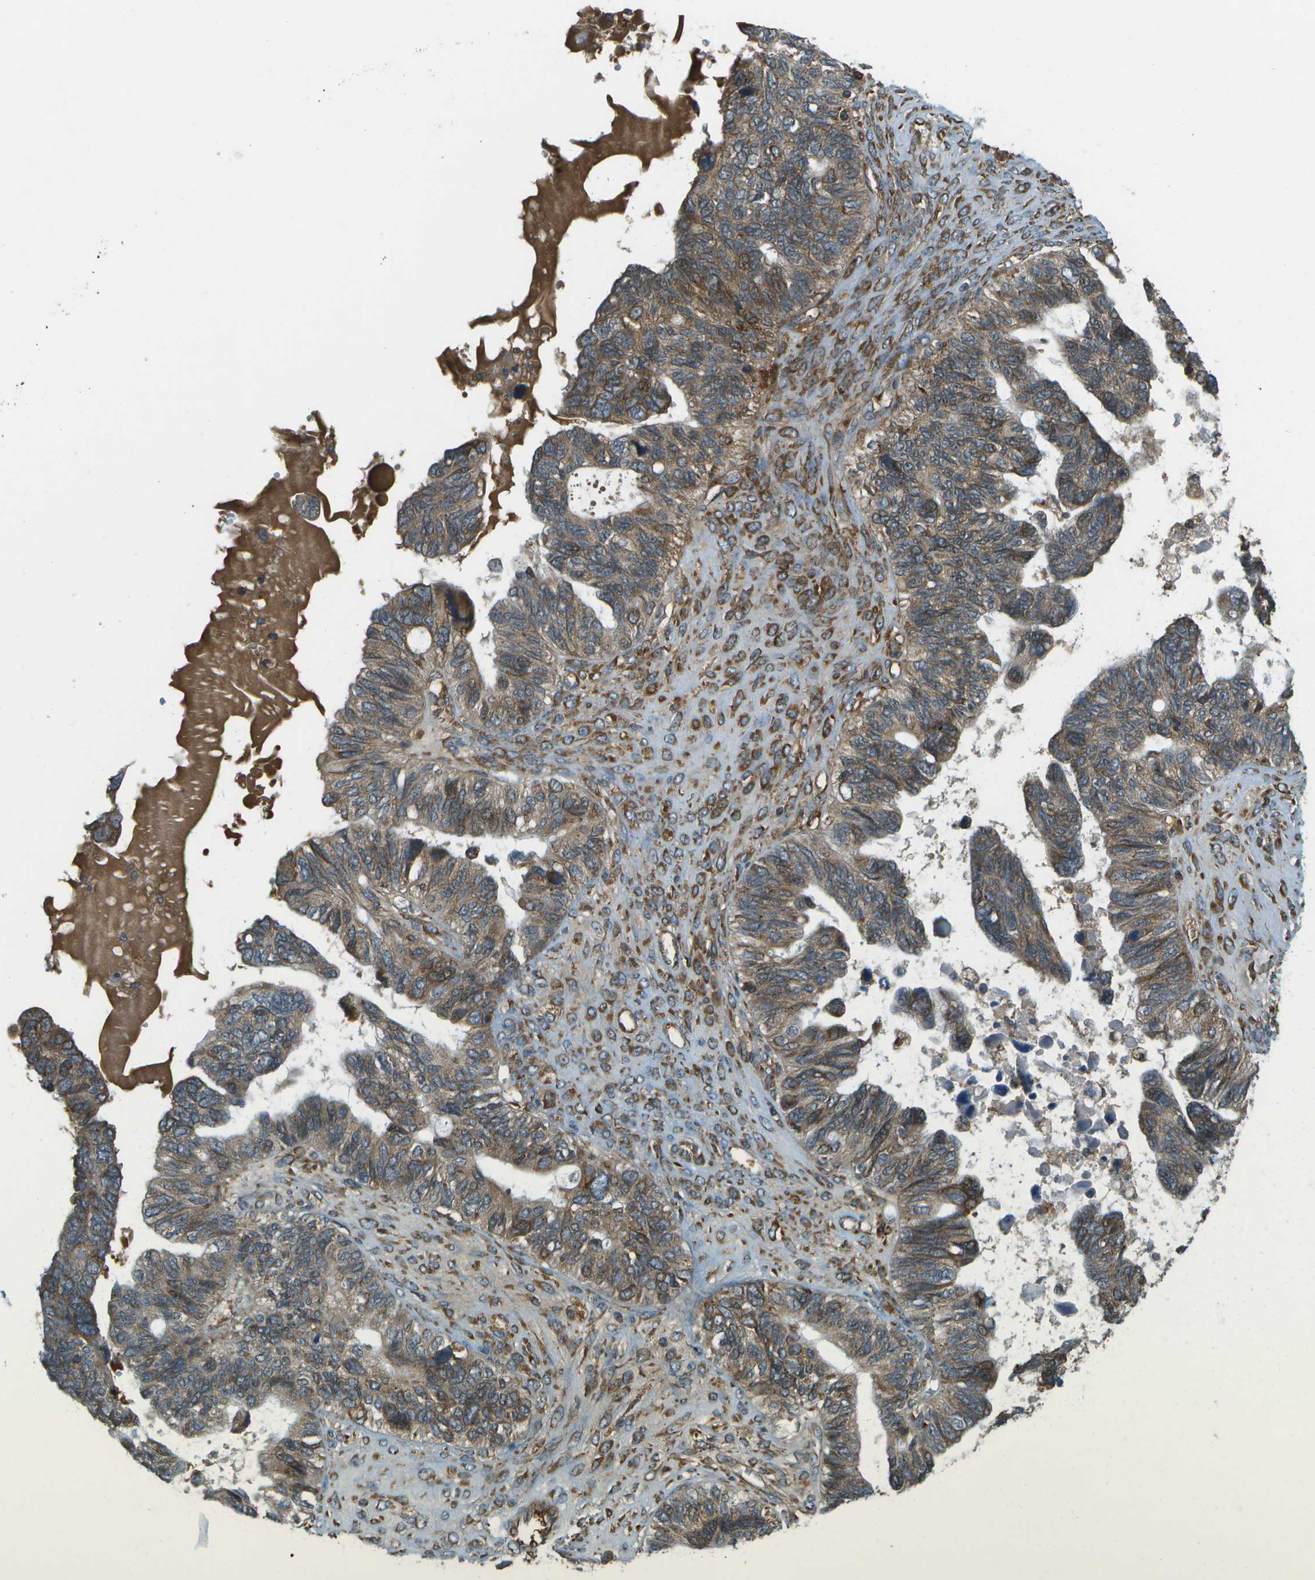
{"staining": {"intensity": "moderate", "quantity": ">75%", "location": "cytoplasmic/membranous"}, "tissue": "ovarian cancer", "cell_type": "Tumor cells", "image_type": "cancer", "snomed": [{"axis": "morphology", "description": "Cystadenocarcinoma, serous, NOS"}, {"axis": "topography", "description": "Ovary"}], "caption": "Human ovarian cancer (serous cystadenocarcinoma) stained with a brown dye displays moderate cytoplasmic/membranous positive staining in about >75% of tumor cells.", "gene": "USP30", "patient": {"sex": "female", "age": 79}}